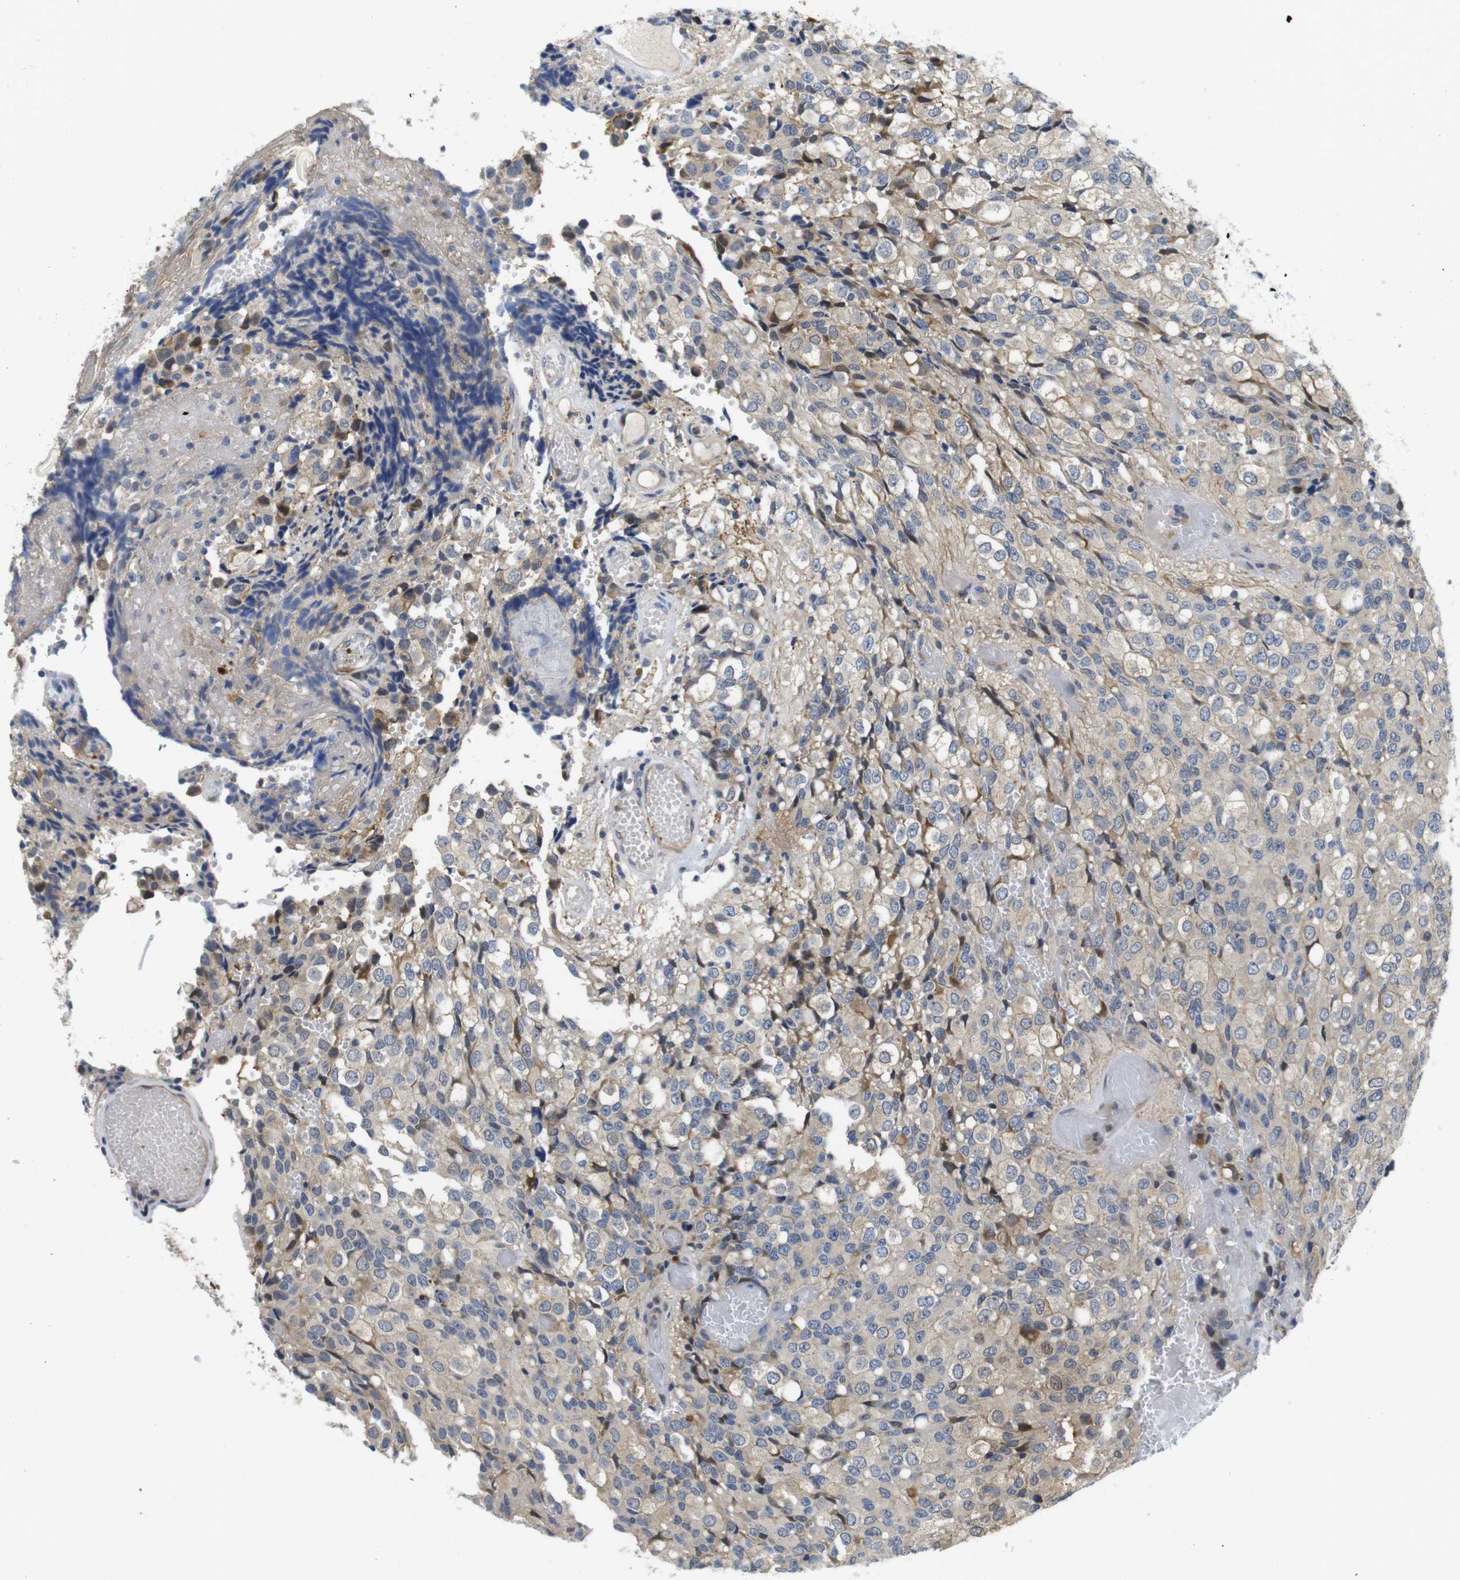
{"staining": {"intensity": "weak", "quantity": "<25%", "location": "cytoplasmic/membranous,nuclear"}, "tissue": "glioma", "cell_type": "Tumor cells", "image_type": "cancer", "snomed": [{"axis": "morphology", "description": "Glioma, malignant, High grade"}, {"axis": "topography", "description": "Brain"}], "caption": "Tumor cells are negative for protein expression in human malignant glioma (high-grade).", "gene": "FNTA", "patient": {"sex": "male", "age": 32}}